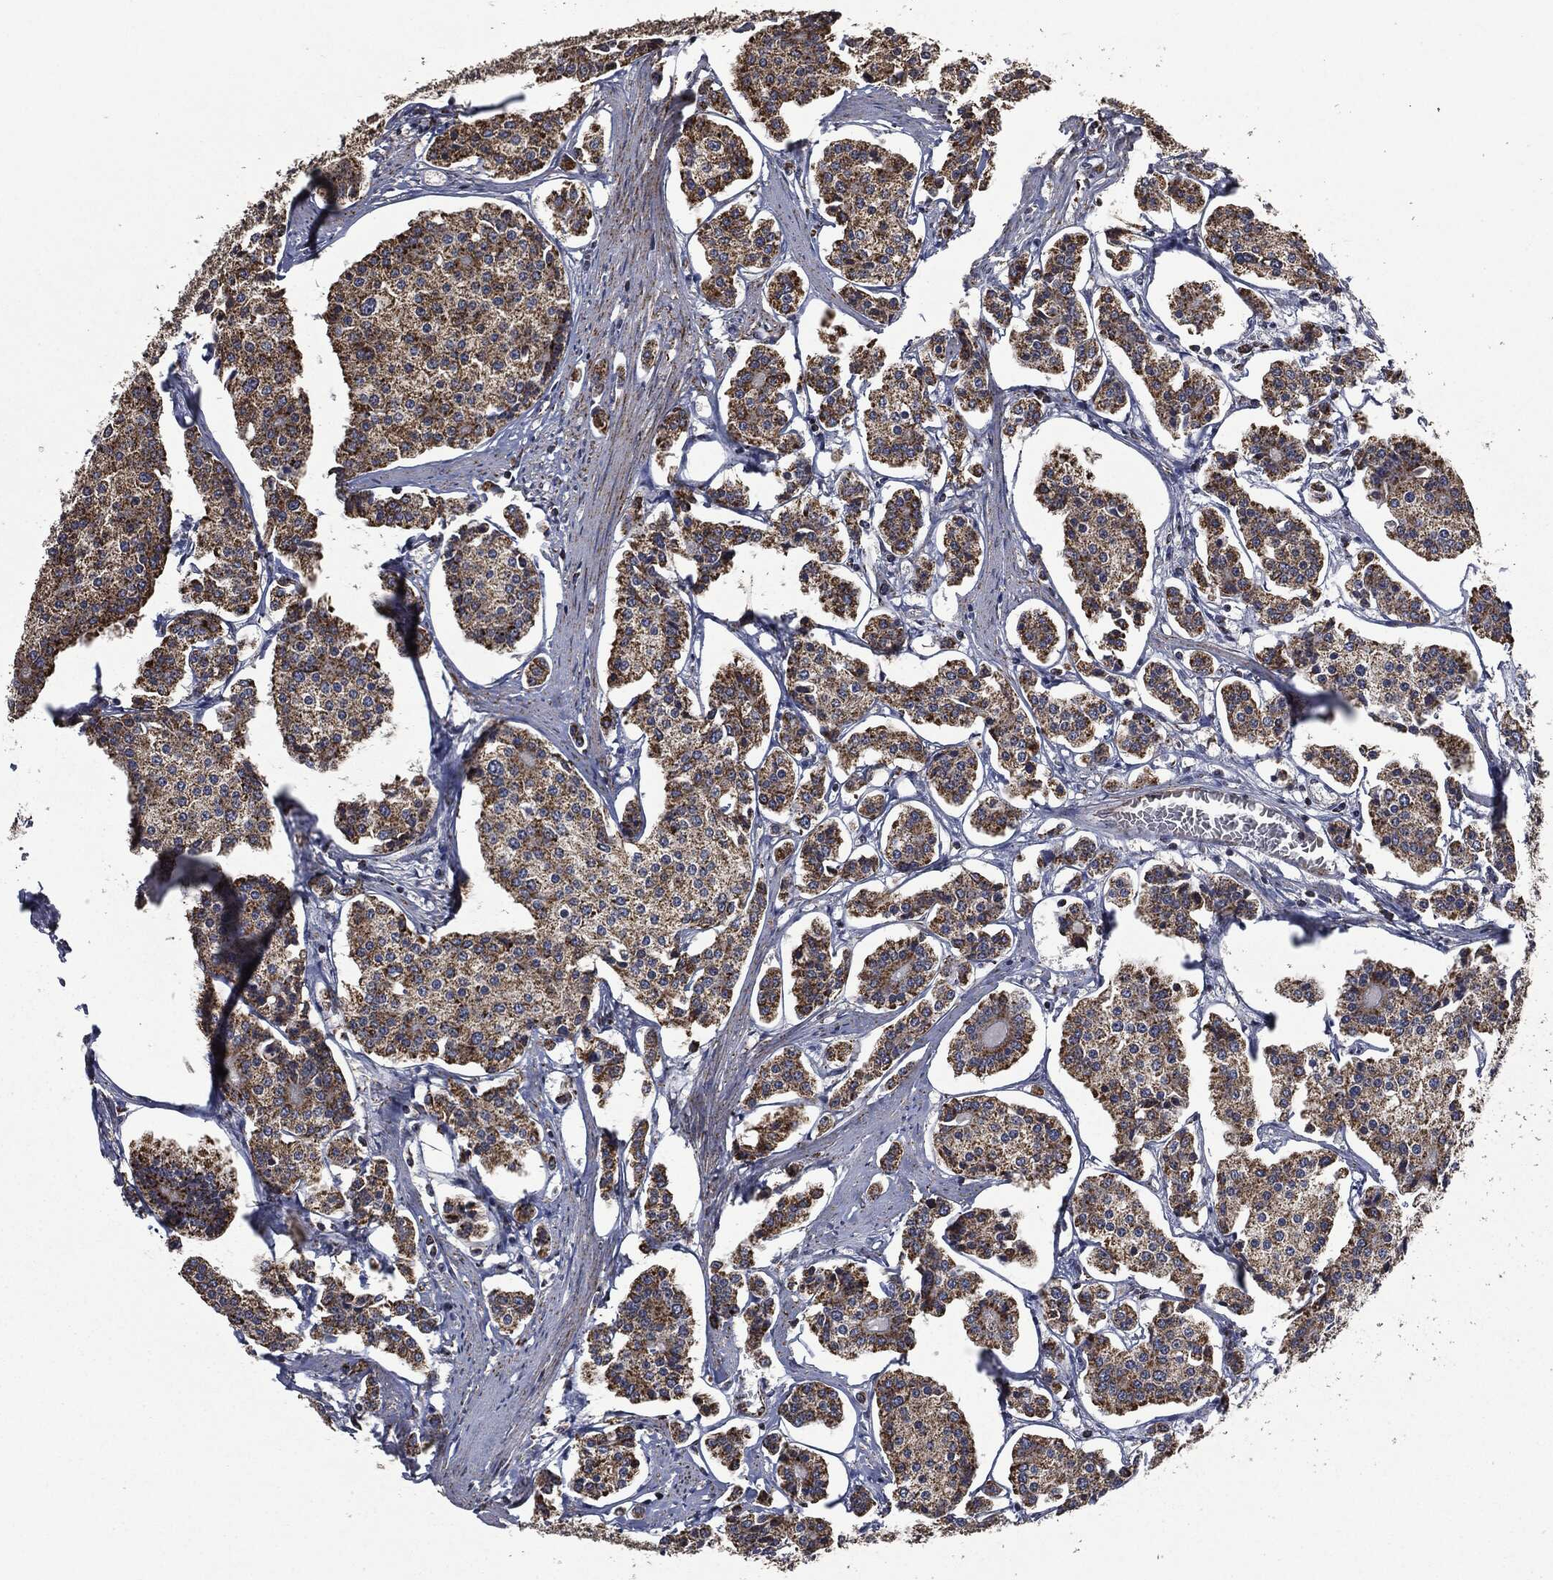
{"staining": {"intensity": "moderate", "quantity": ">75%", "location": "cytoplasmic/membranous"}, "tissue": "carcinoid", "cell_type": "Tumor cells", "image_type": "cancer", "snomed": [{"axis": "morphology", "description": "Carcinoid, malignant, NOS"}, {"axis": "topography", "description": "Small intestine"}], "caption": "Carcinoid stained with a protein marker demonstrates moderate staining in tumor cells.", "gene": "RYK", "patient": {"sex": "female", "age": 65}}